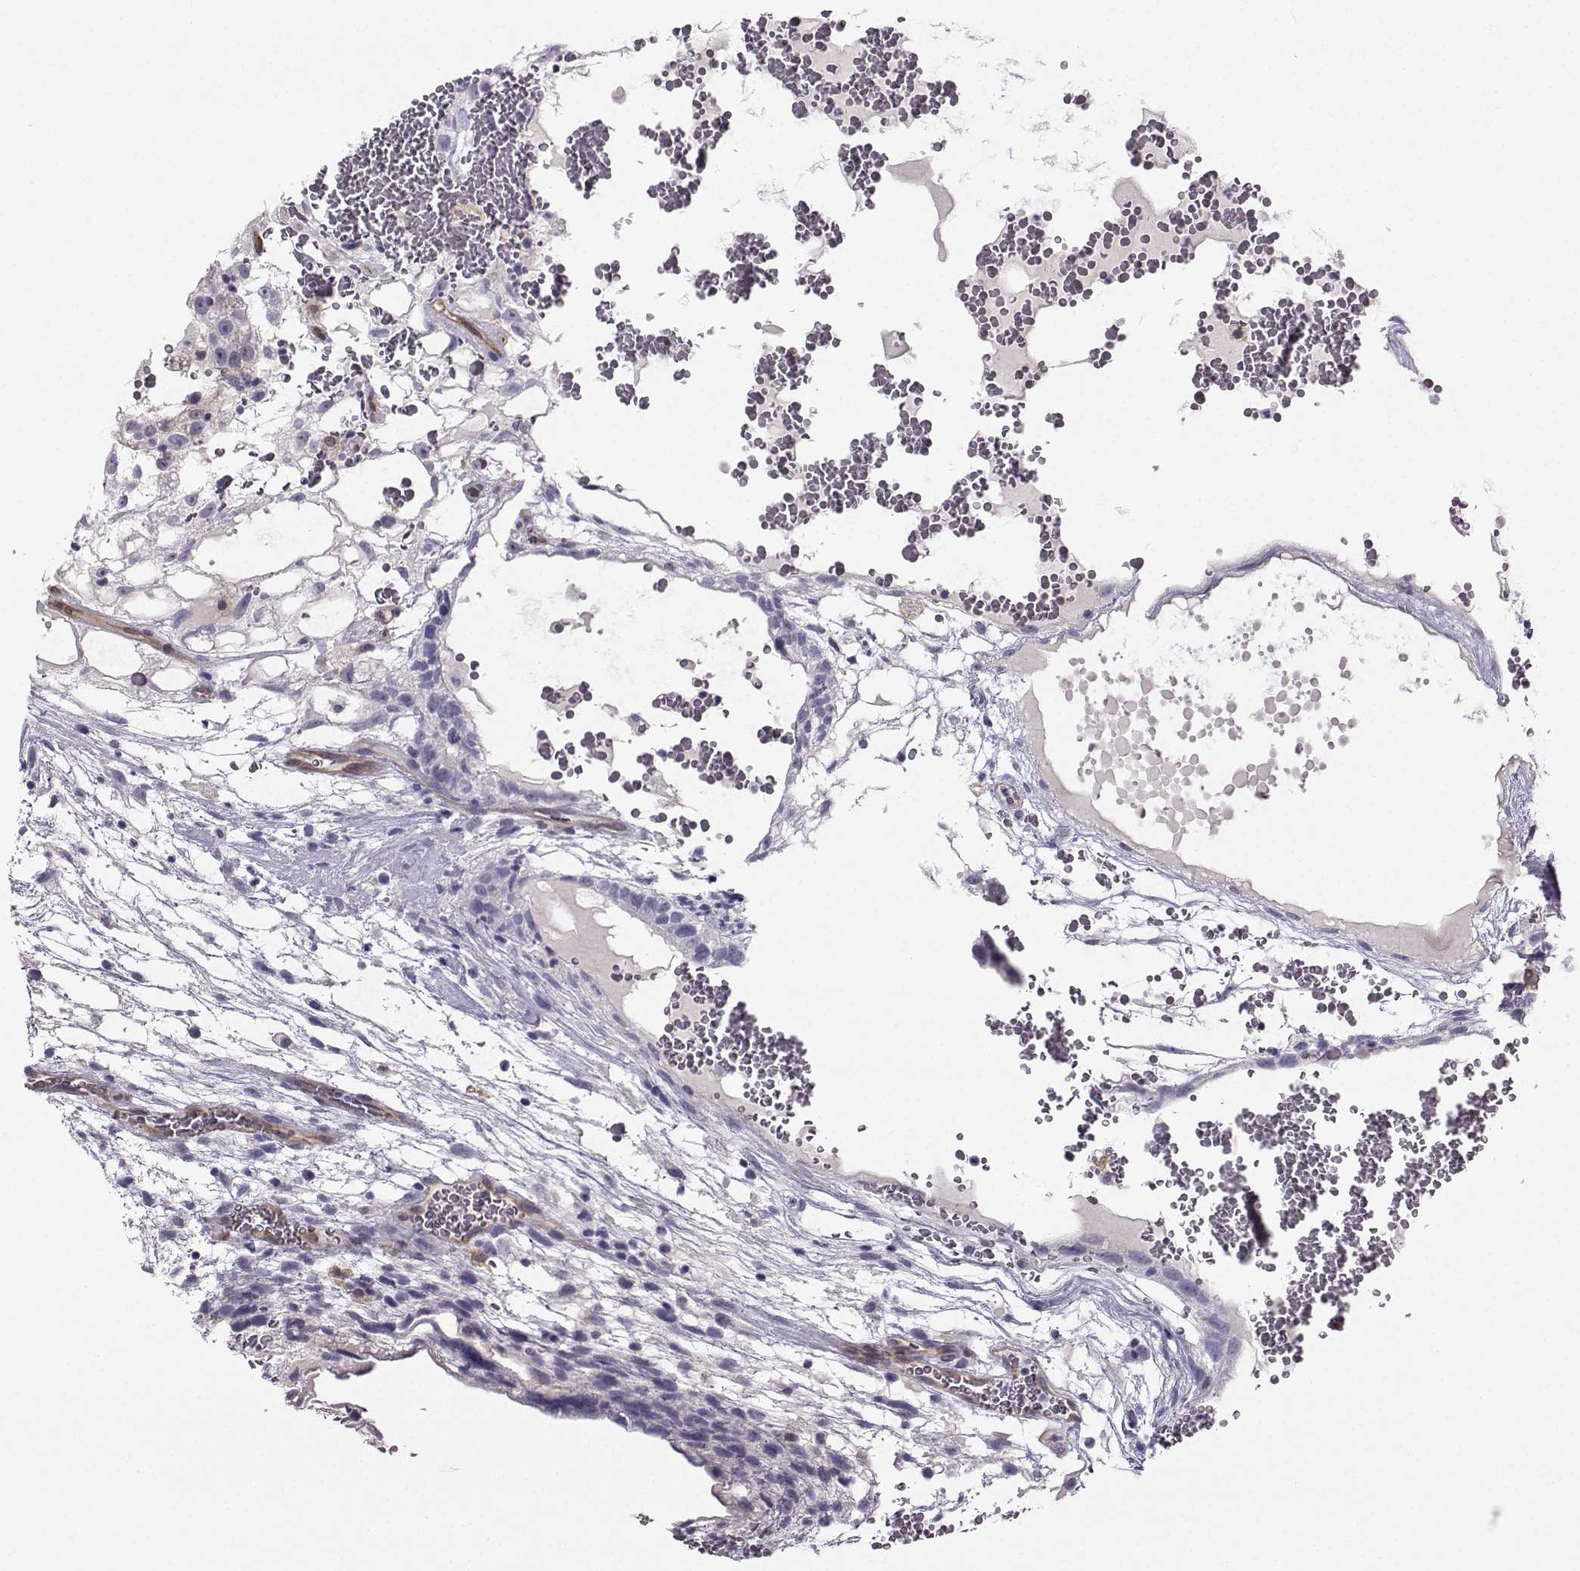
{"staining": {"intensity": "negative", "quantity": "none", "location": "none"}, "tissue": "testis cancer", "cell_type": "Tumor cells", "image_type": "cancer", "snomed": [{"axis": "morphology", "description": "Normal tissue, NOS"}, {"axis": "morphology", "description": "Carcinoma, Embryonal, NOS"}, {"axis": "topography", "description": "Testis"}], "caption": "Tumor cells are negative for brown protein staining in testis cancer (embryonal carcinoma).", "gene": "NQO1", "patient": {"sex": "male", "age": 32}}